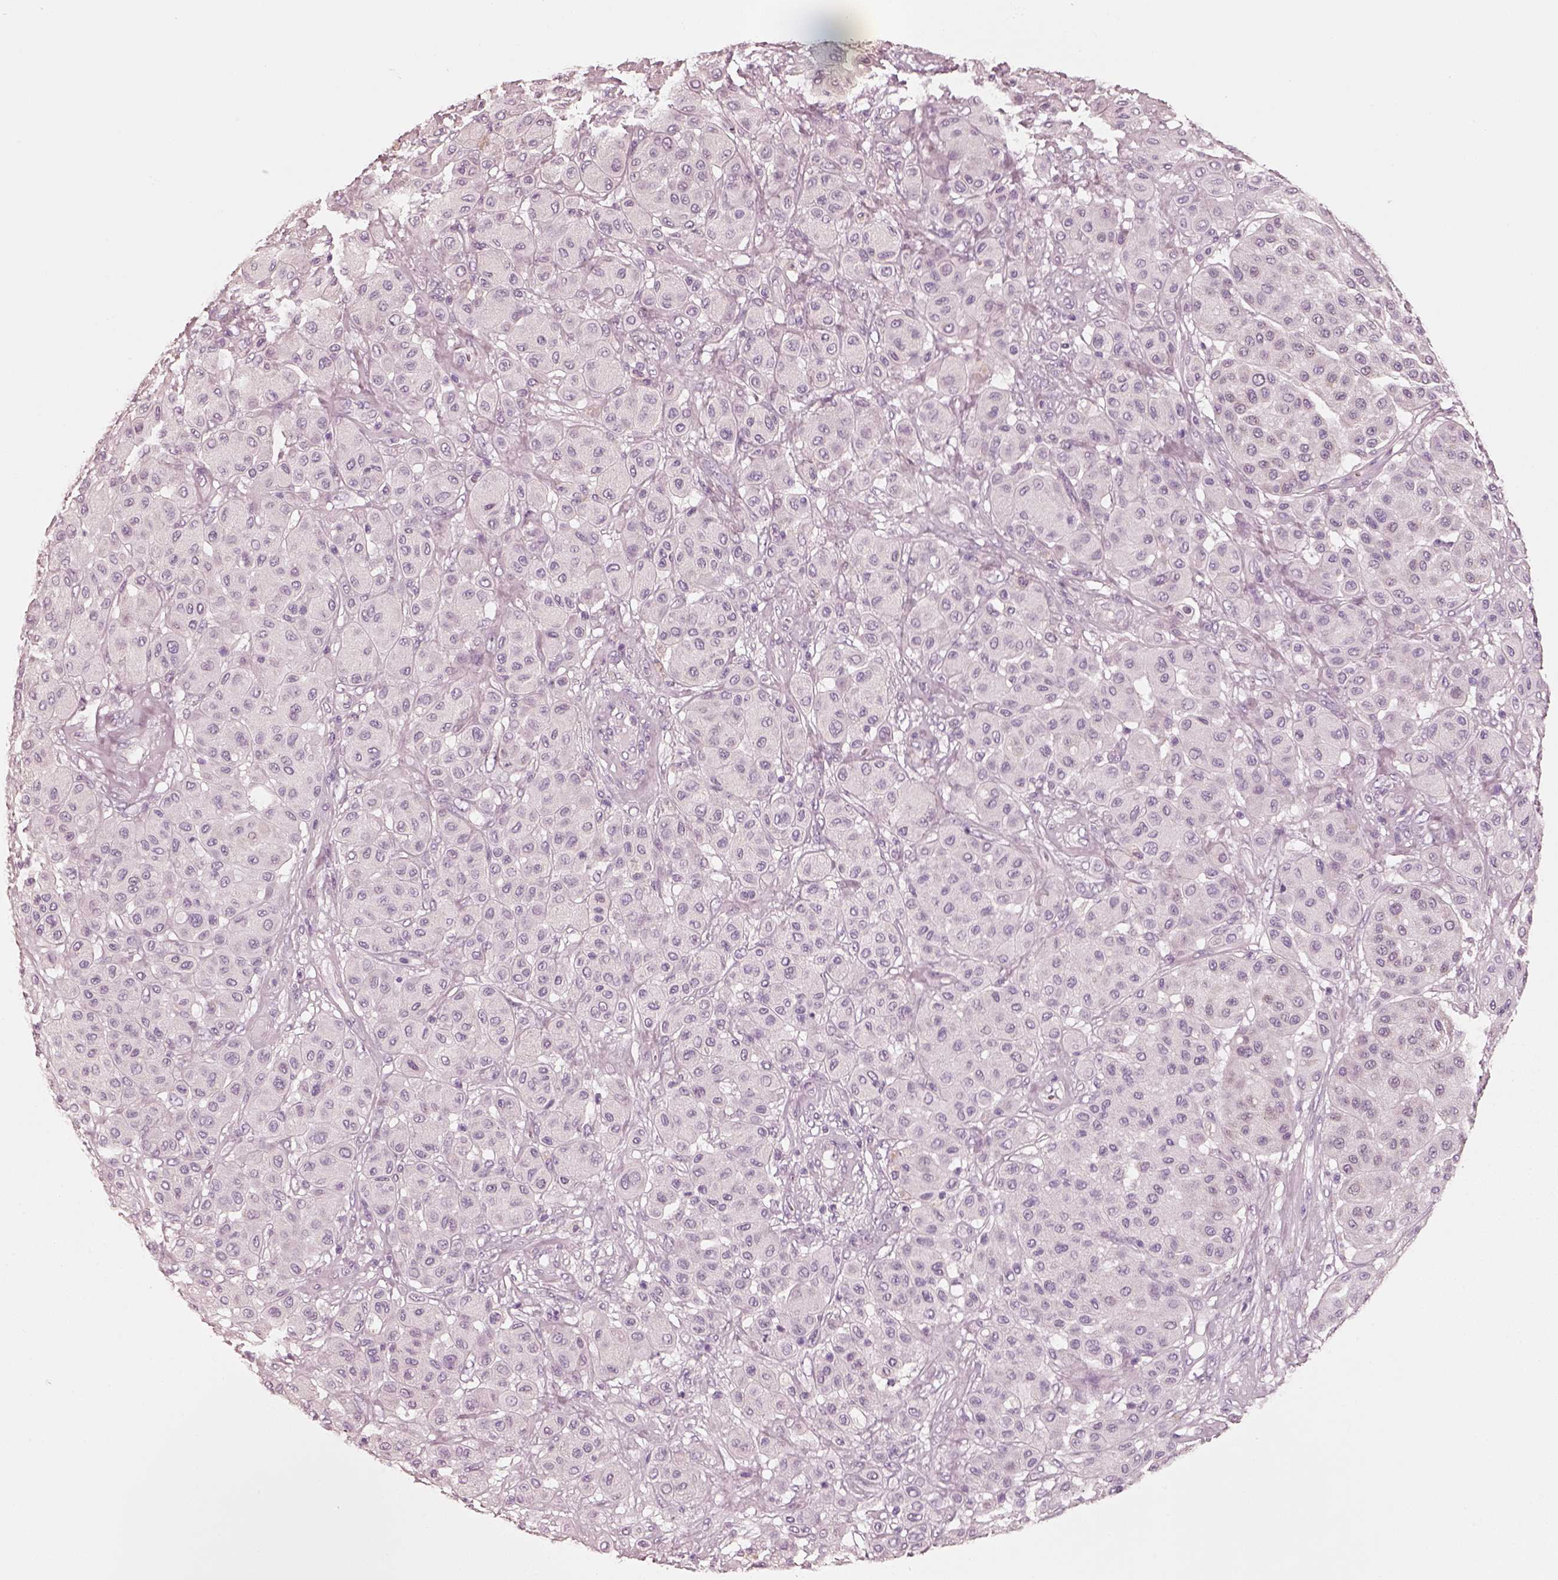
{"staining": {"intensity": "negative", "quantity": "none", "location": "none"}, "tissue": "melanoma", "cell_type": "Tumor cells", "image_type": "cancer", "snomed": [{"axis": "morphology", "description": "Malignant melanoma, Metastatic site"}, {"axis": "topography", "description": "Smooth muscle"}], "caption": "This is an immunohistochemistry image of human melanoma. There is no staining in tumor cells.", "gene": "R3HDML", "patient": {"sex": "male", "age": 41}}